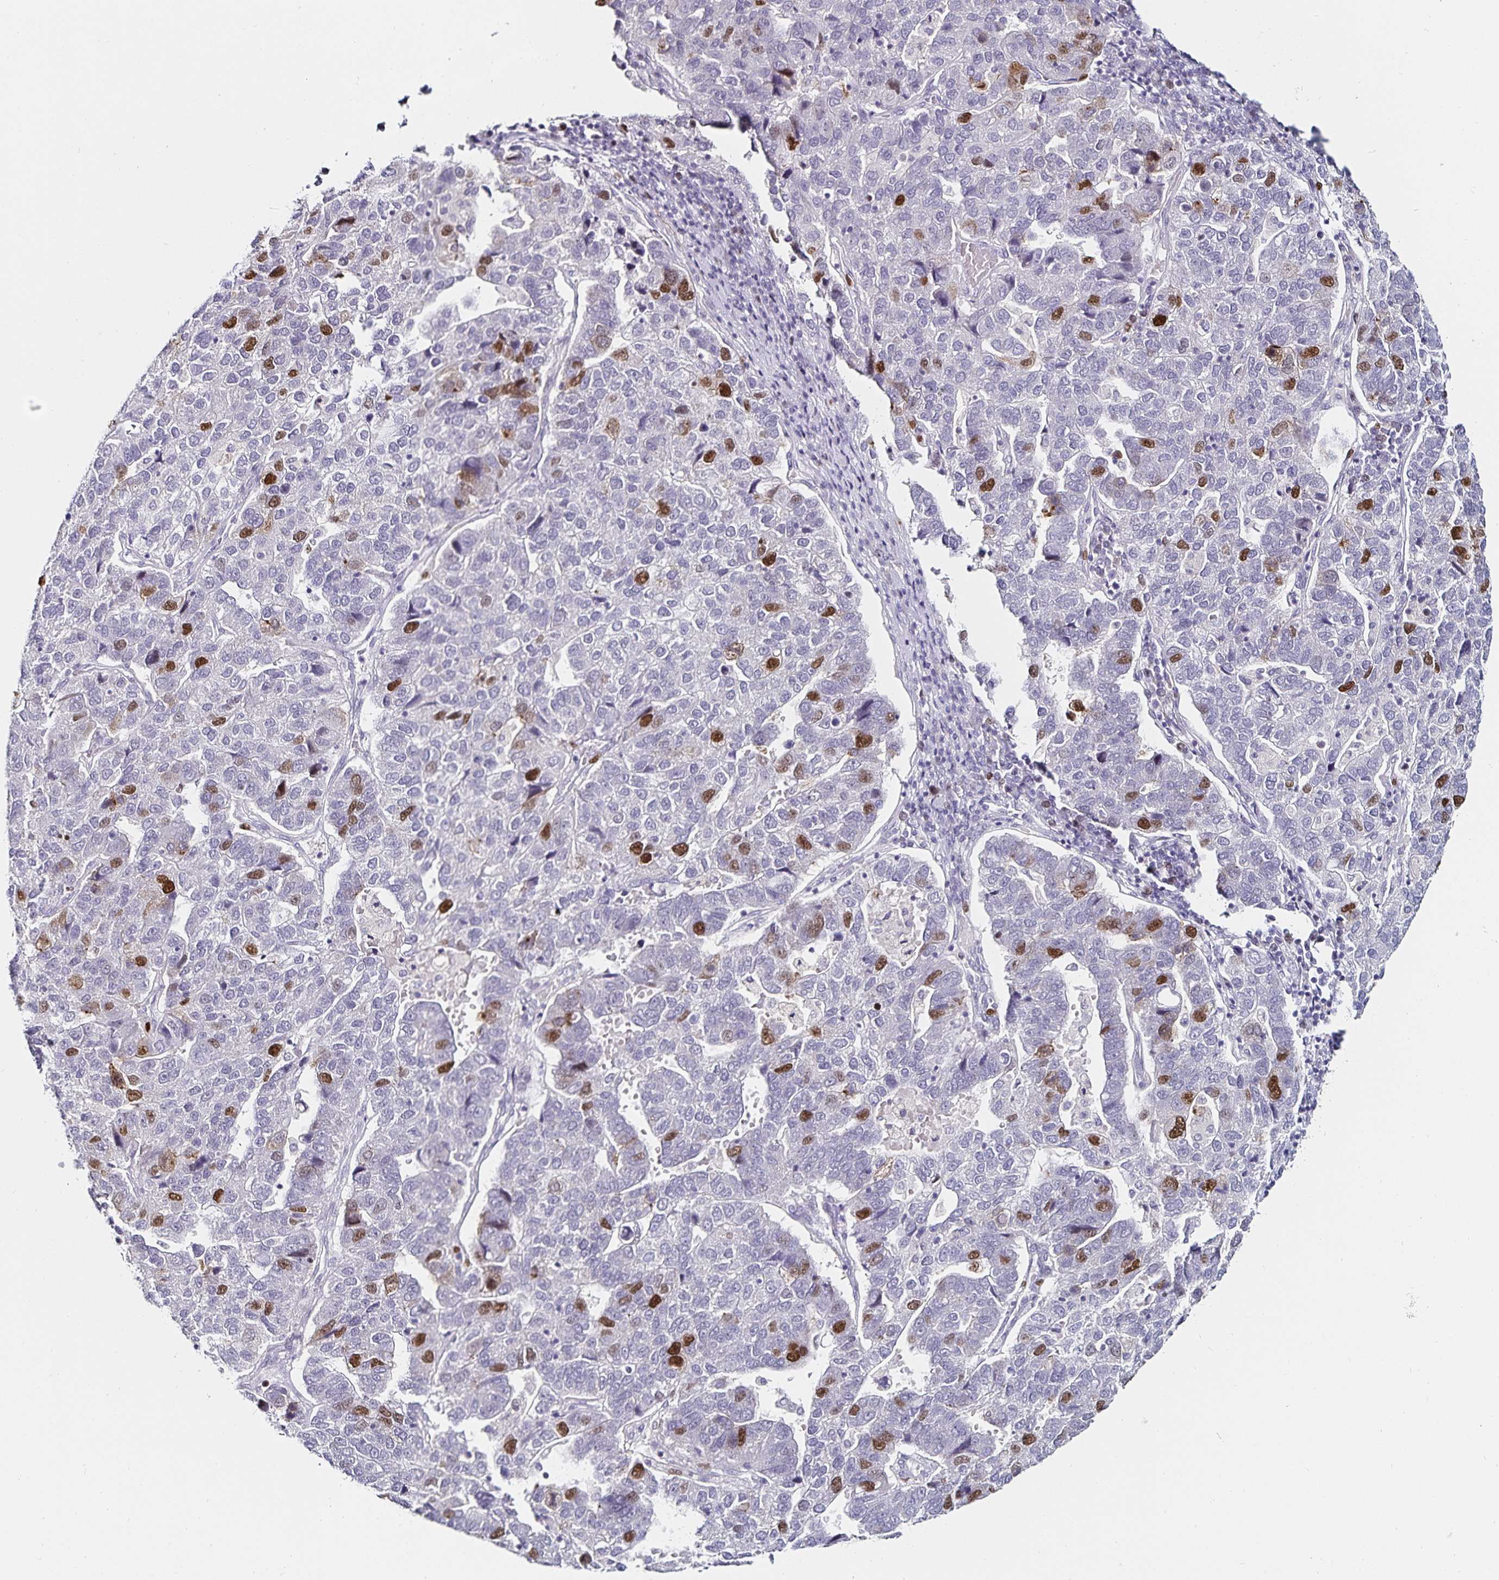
{"staining": {"intensity": "strong", "quantity": "<25%", "location": "nuclear"}, "tissue": "pancreatic cancer", "cell_type": "Tumor cells", "image_type": "cancer", "snomed": [{"axis": "morphology", "description": "Adenocarcinoma, NOS"}, {"axis": "topography", "description": "Pancreas"}], "caption": "The histopathology image shows a brown stain indicating the presence of a protein in the nuclear of tumor cells in pancreatic cancer. Using DAB (brown) and hematoxylin (blue) stains, captured at high magnification using brightfield microscopy.", "gene": "ANLN", "patient": {"sex": "female", "age": 61}}